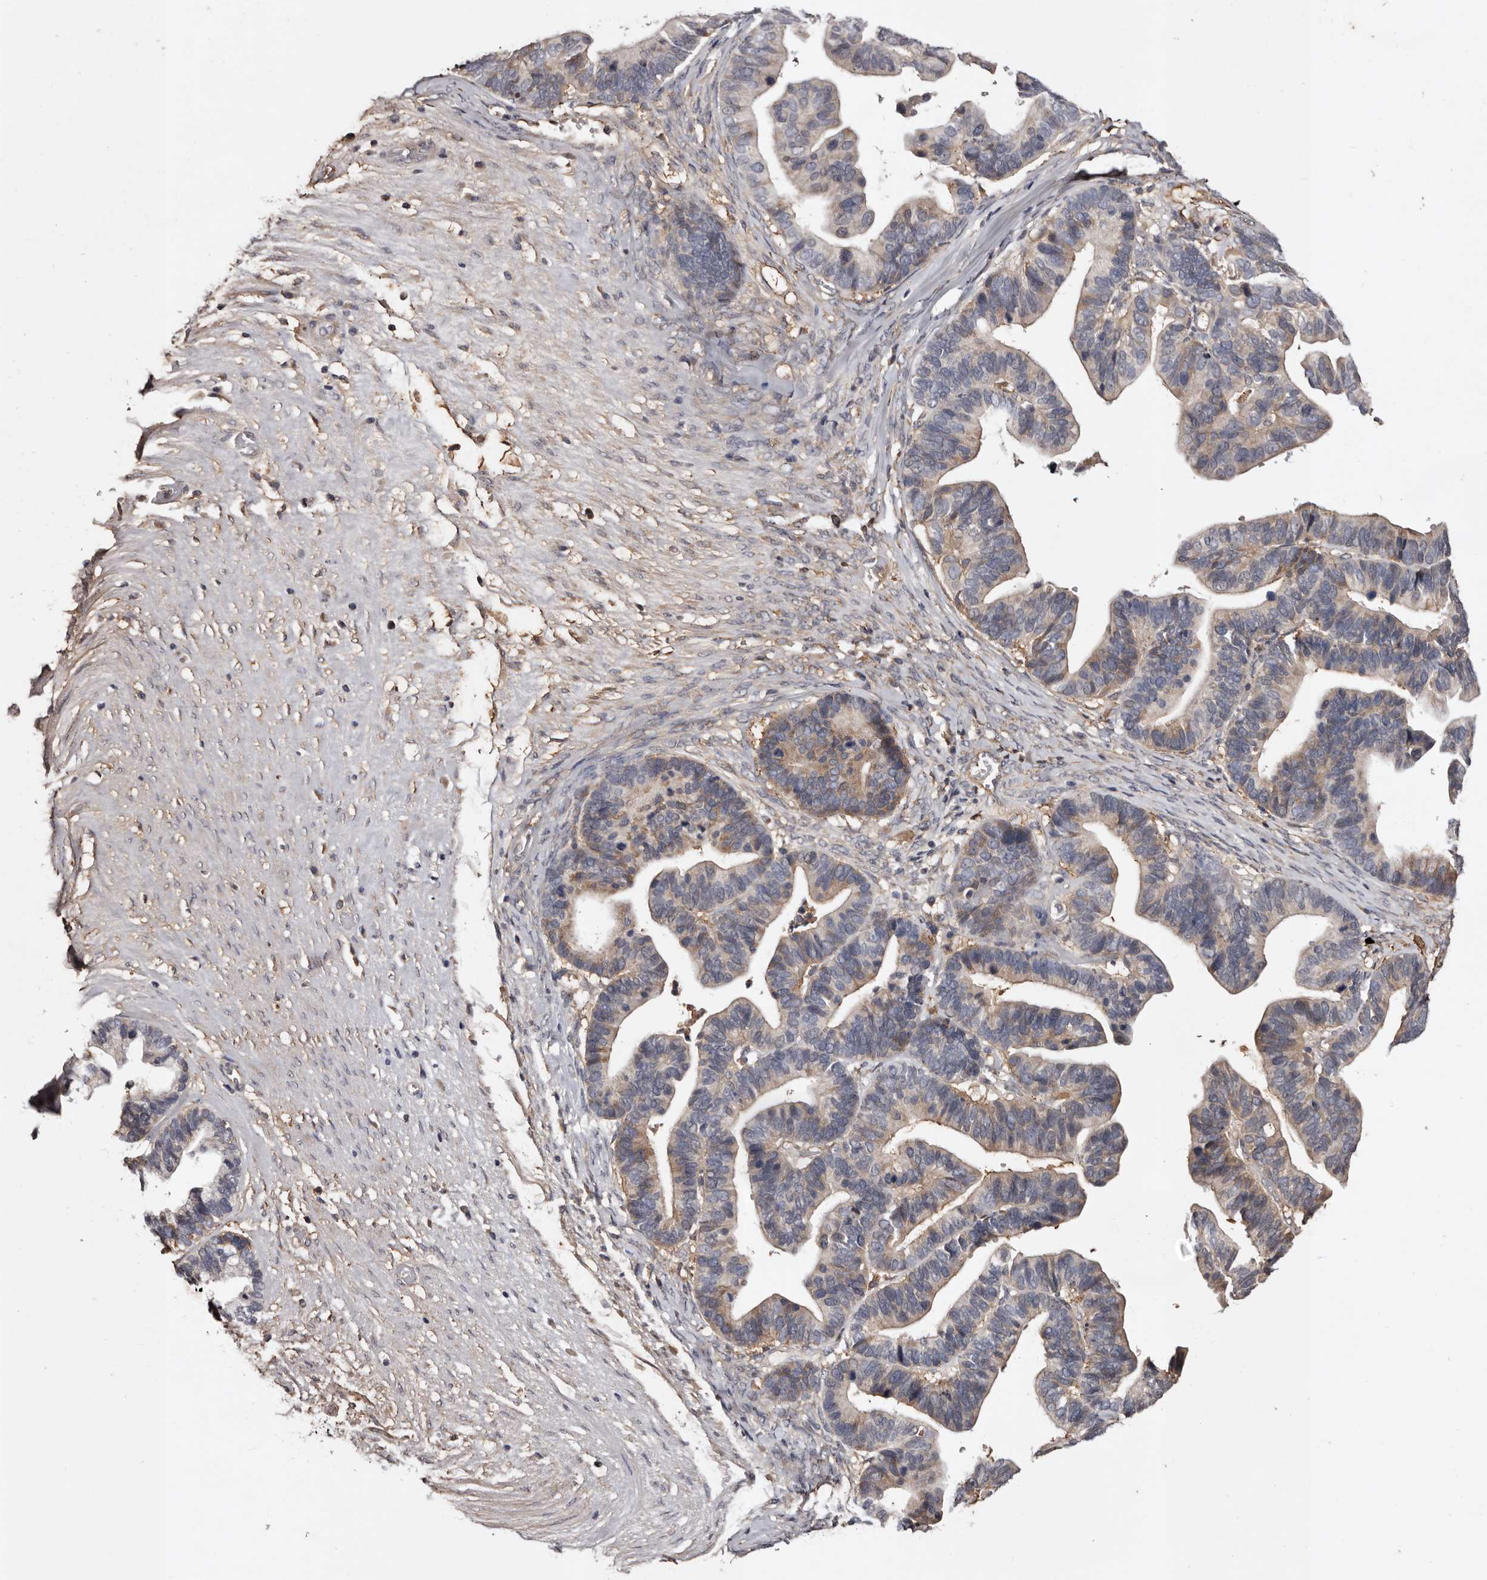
{"staining": {"intensity": "weak", "quantity": "25%-75%", "location": "cytoplasmic/membranous"}, "tissue": "ovarian cancer", "cell_type": "Tumor cells", "image_type": "cancer", "snomed": [{"axis": "morphology", "description": "Cystadenocarcinoma, serous, NOS"}, {"axis": "topography", "description": "Ovary"}], "caption": "Ovarian serous cystadenocarcinoma stained with immunohistochemistry demonstrates weak cytoplasmic/membranous expression in approximately 25%-75% of tumor cells.", "gene": "CYP1B1", "patient": {"sex": "female", "age": 56}}